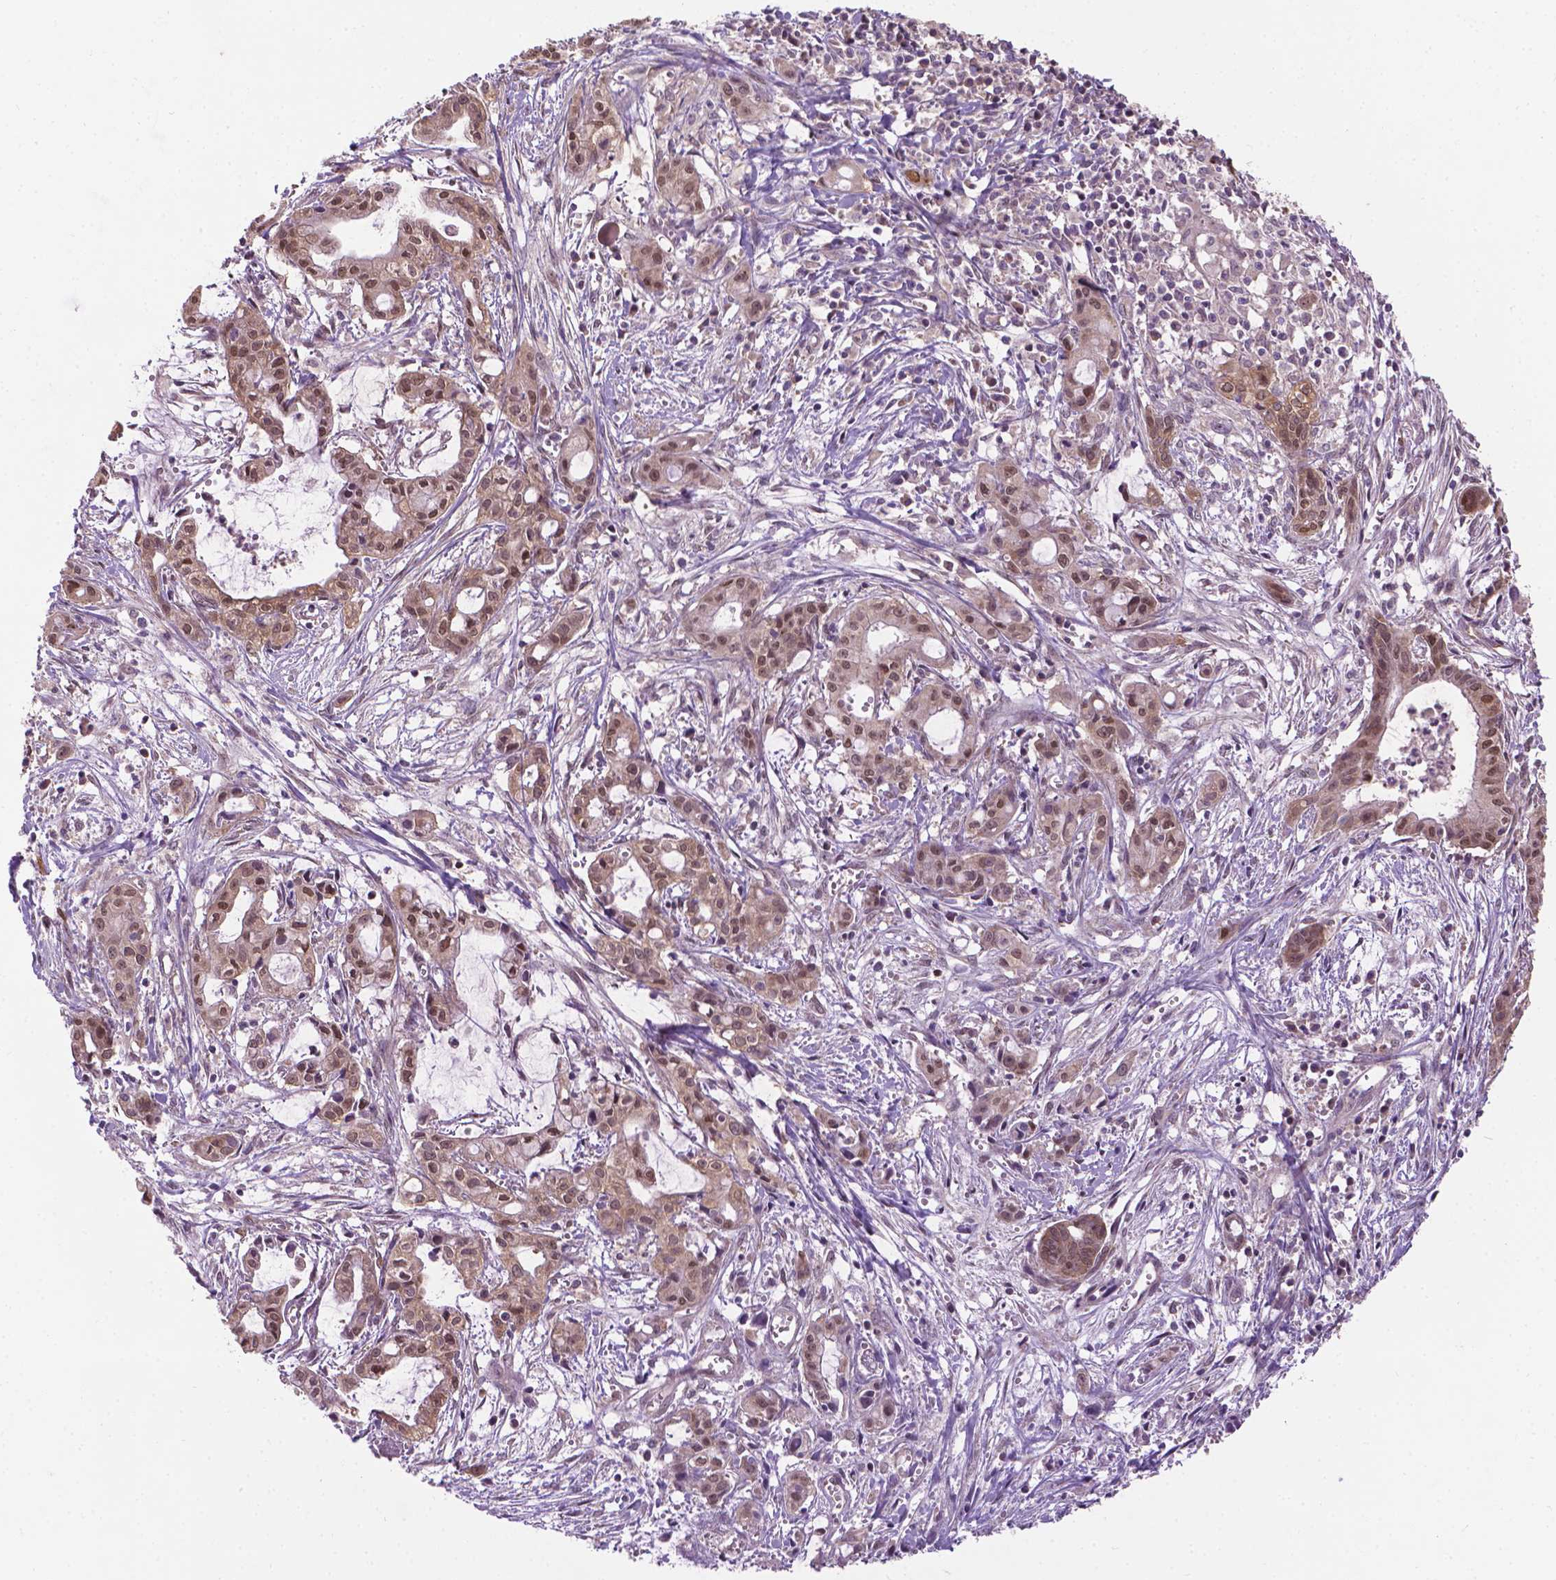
{"staining": {"intensity": "moderate", "quantity": ">75%", "location": "nuclear"}, "tissue": "pancreatic cancer", "cell_type": "Tumor cells", "image_type": "cancer", "snomed": [{"axis": "morphology", "description": "Adenocarcinoma, NOS"}, {"axis": "topography", "description": "Pancreas"}], "caption": "Pancreatic adenocarcinoma stained for a protein (brown) exhibits moderate nuclear positive staining in approximately >75% of tumor cells.", "gene": "IRF6", "patient": {"sex": "male", "age": 48}}